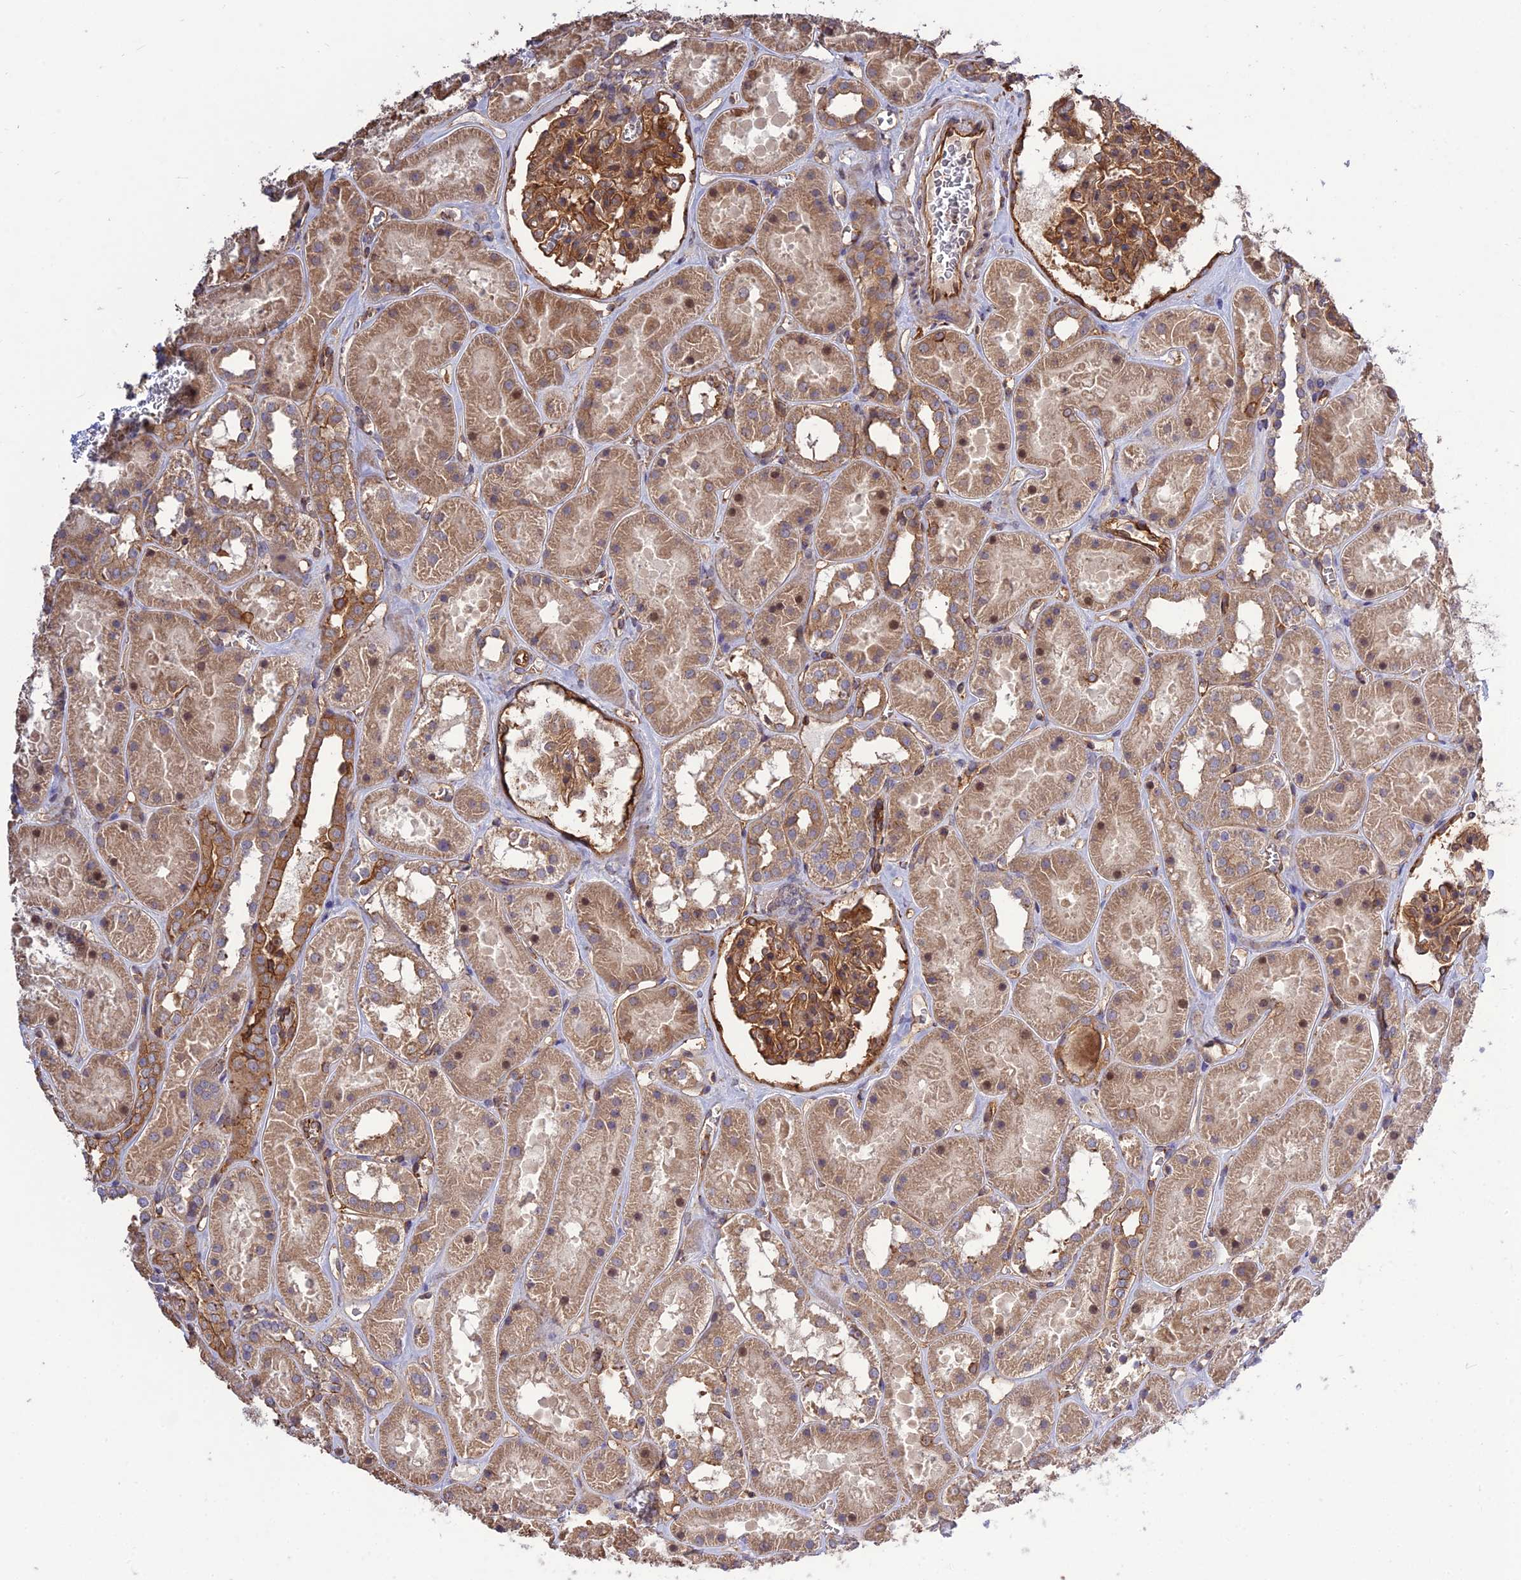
{"staining": {"intensity": "moderate", "quantity": ">75%", "location": "cytoplasmic/membranous"}, "tissue": "kidney", "cell_type": "Cells in glomeruli", "image_type": "normal", "snomed": [{"axis": "morphology", "description": "Normal tissue, NOS"}, {"axis": "topography", "description": "Kidney"}], "caption": "Benign kidney displays moderate cytoplasmic/membranous expression in approximately >75% of cells in glomeruli Nuclei are stained in blue..", "gene": "CRTAP", "patient": {"sex": "female", "age": 41}}